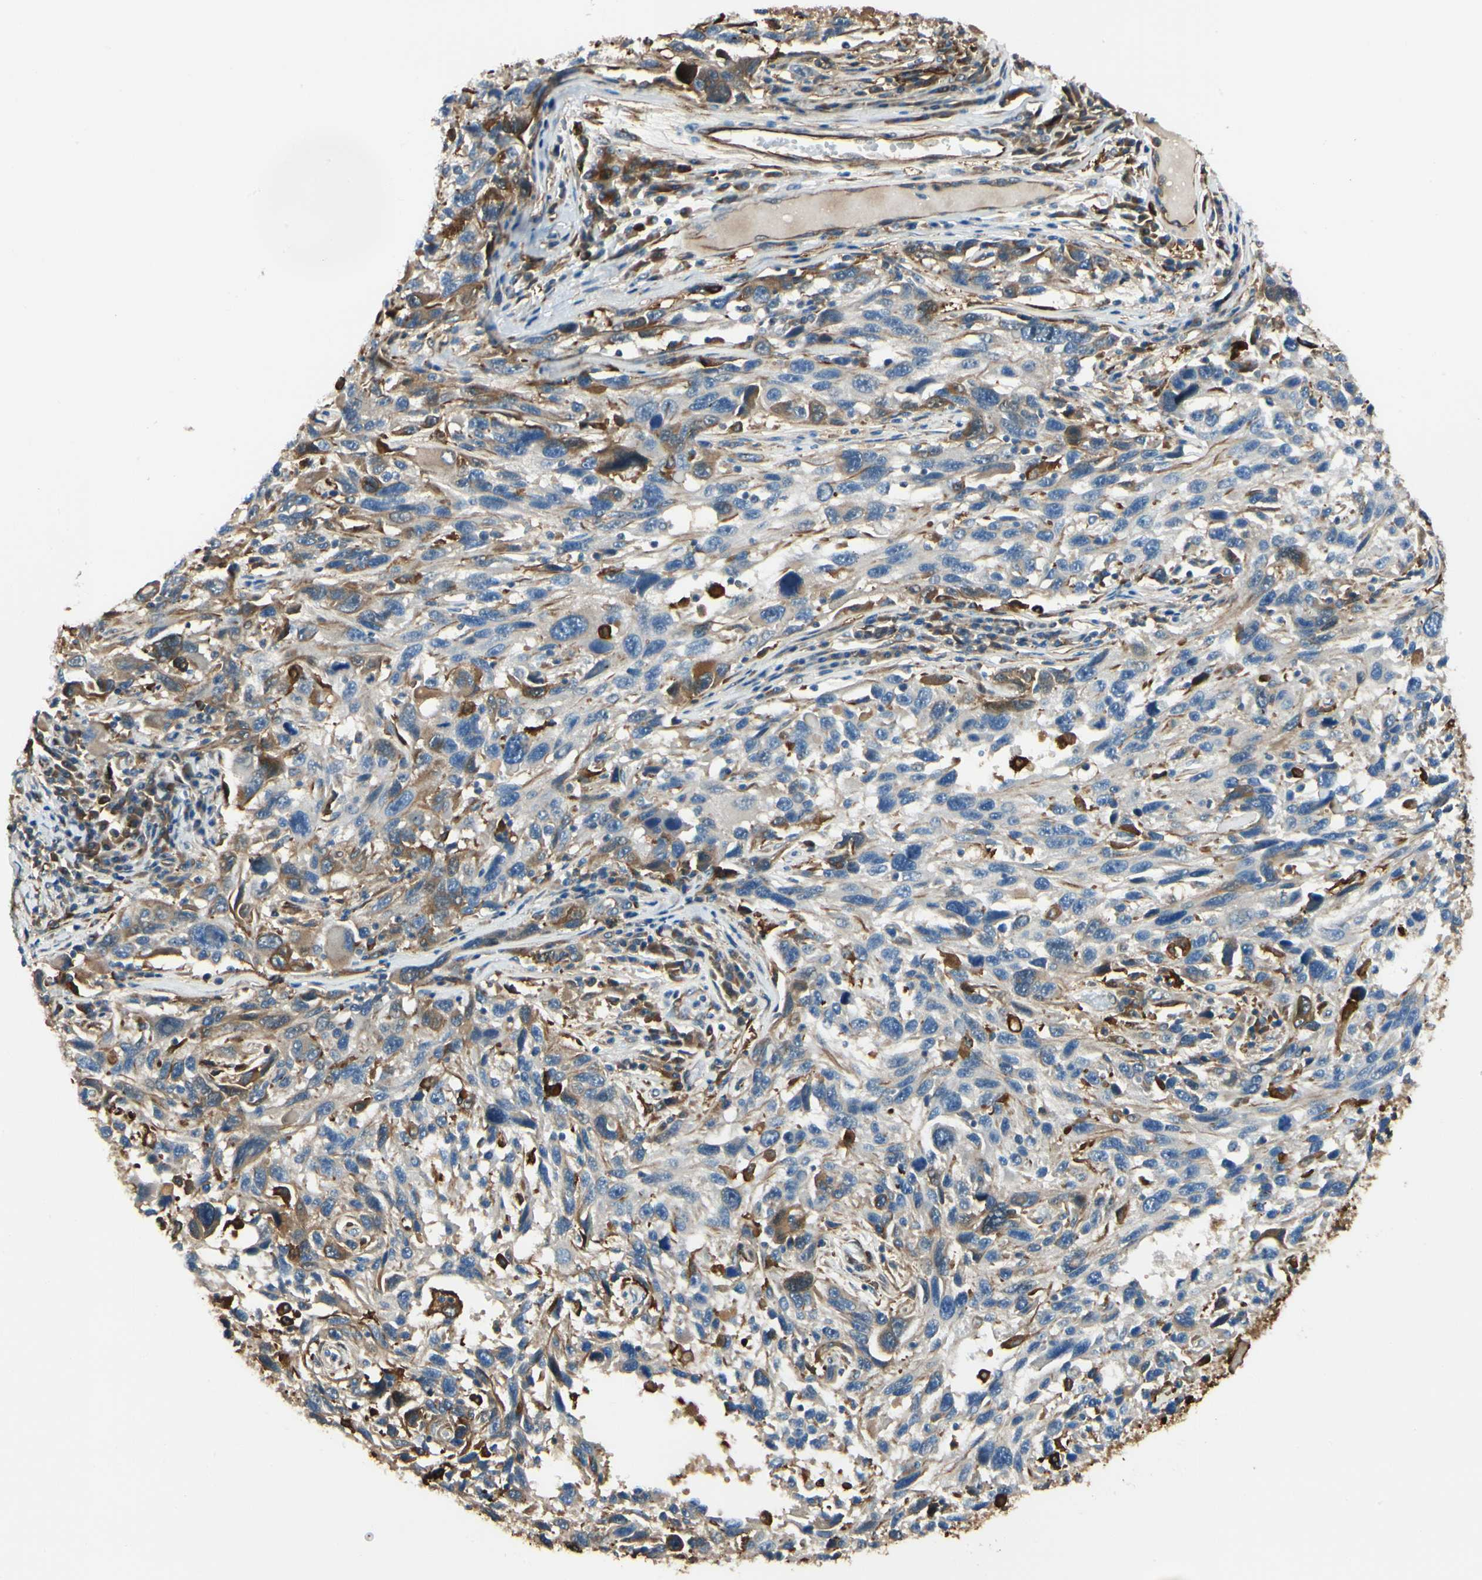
{"staining": {"intensity": "strong", "quantity": "<25%", "location": "cytoplasmic/membranous"}, "tissue": "melanoma", "cell_type": "Tumor cells", "image_type": "cancer", "snomed": [{"axis": "morphology", "description": "Malignant melanoma, NOS"}, {"axis": "topography", "description": "Skin"}], "caption": "IHC histopathology image of melanoma stained for a protein (brown), which shows medium levels of strong cytoplasmic/membranous positivity in about <25% of tumor cells.", "gene": "FTH1", "patient": {"sex": "male", "age": 53}}